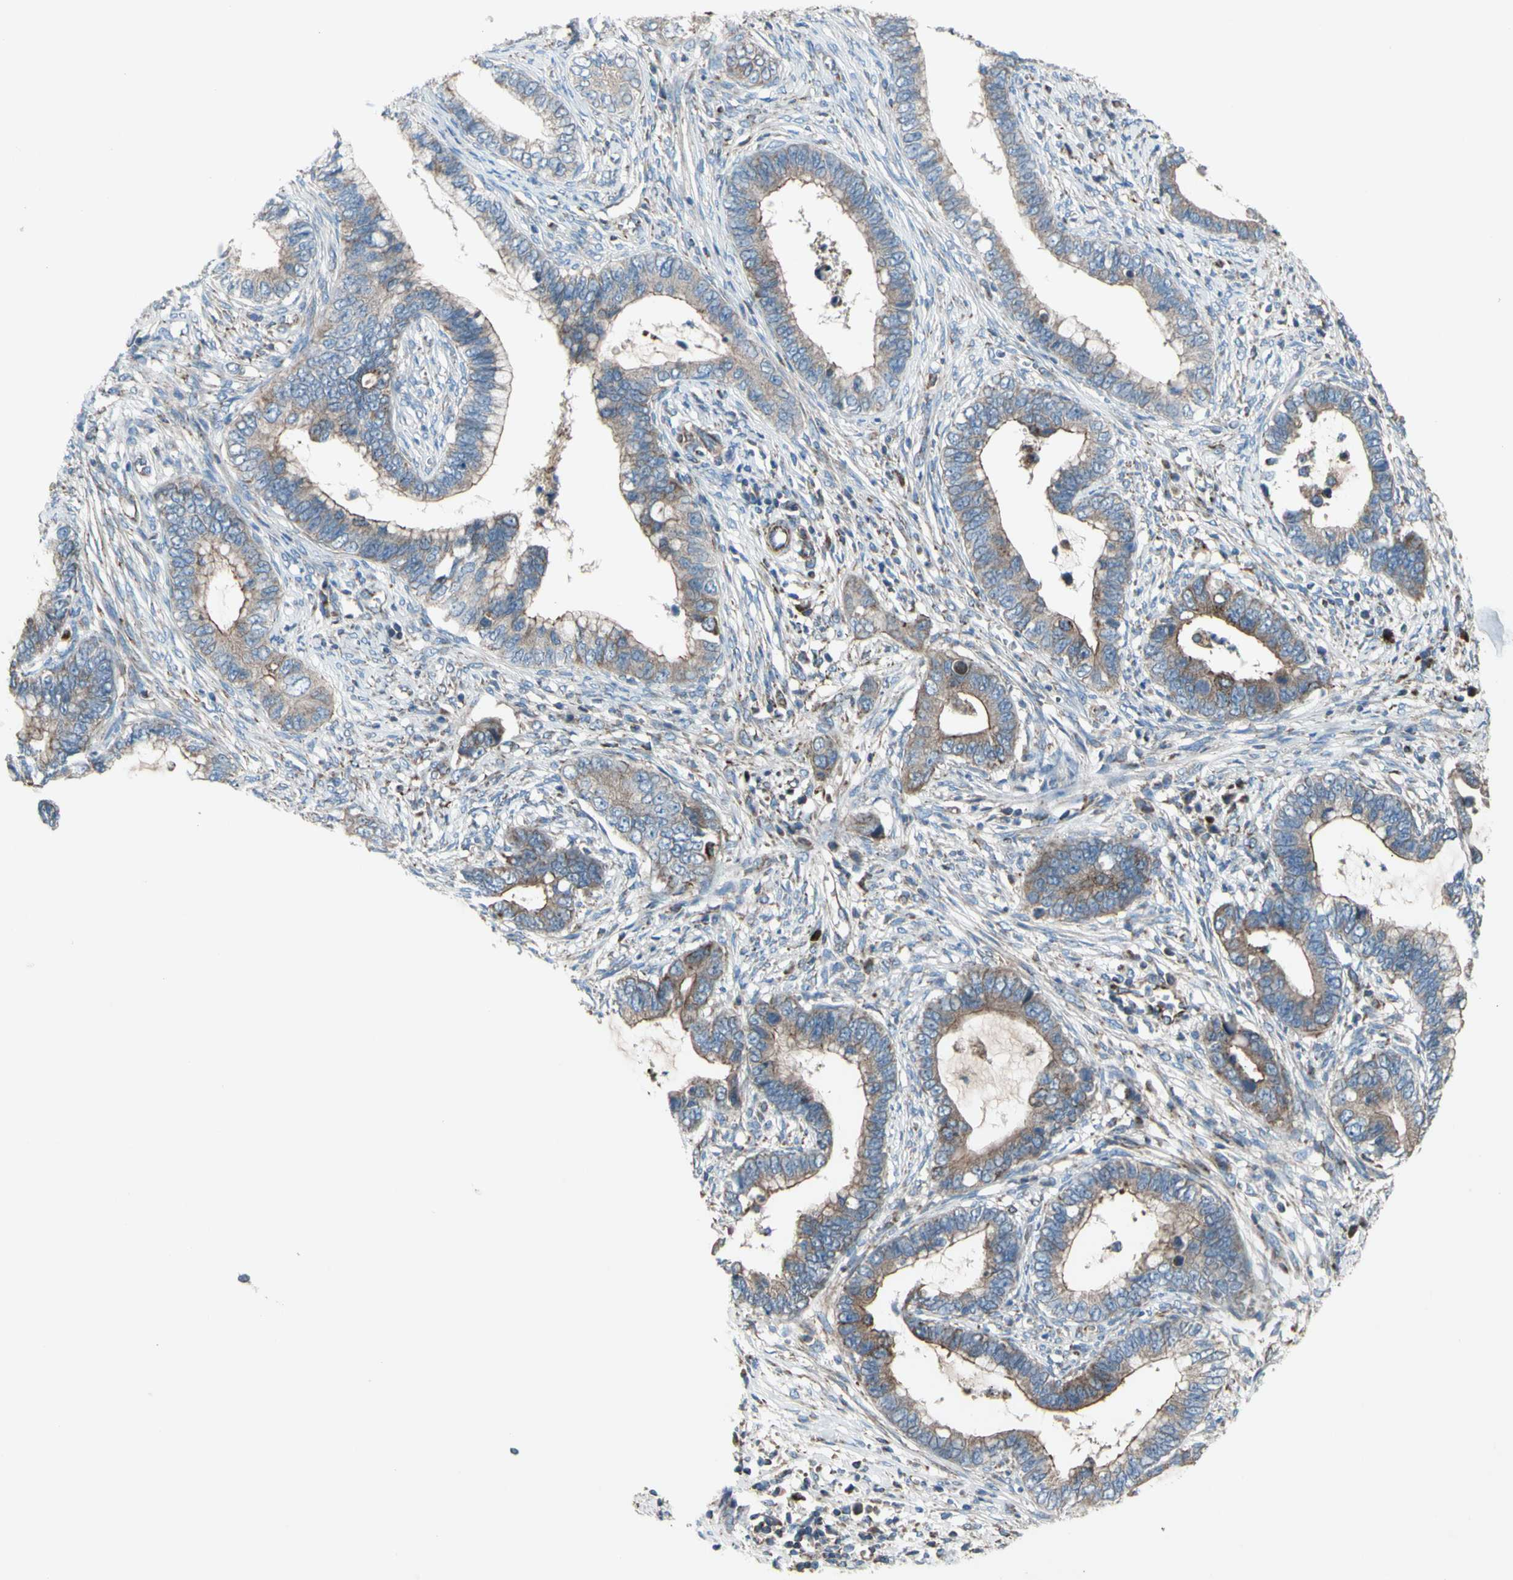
{"staining": {"intensity": "weak", "quantity": ">75%", "location": "cytoplasmic/membranous"}, "tissue": "cervical cancer", "cell_type": "Tumor cells", "image_type": "cancer", "snomed": [{"axis": "morphology", "description": "Adenocarcinoma, NOS"}, {"axis": "topography", "description": "Cervix"}], "caption": "This image displays cervical adenocarcinoma stained with immunohistochemistry (IHC) to label a protein in brown. The cytoplasmic/membranous of tumor cells show weak positivity for the protein. Nuclei are counter-stained blue.", "gene": "EMC7", "patient": {"sex": "female", "age": 44}}